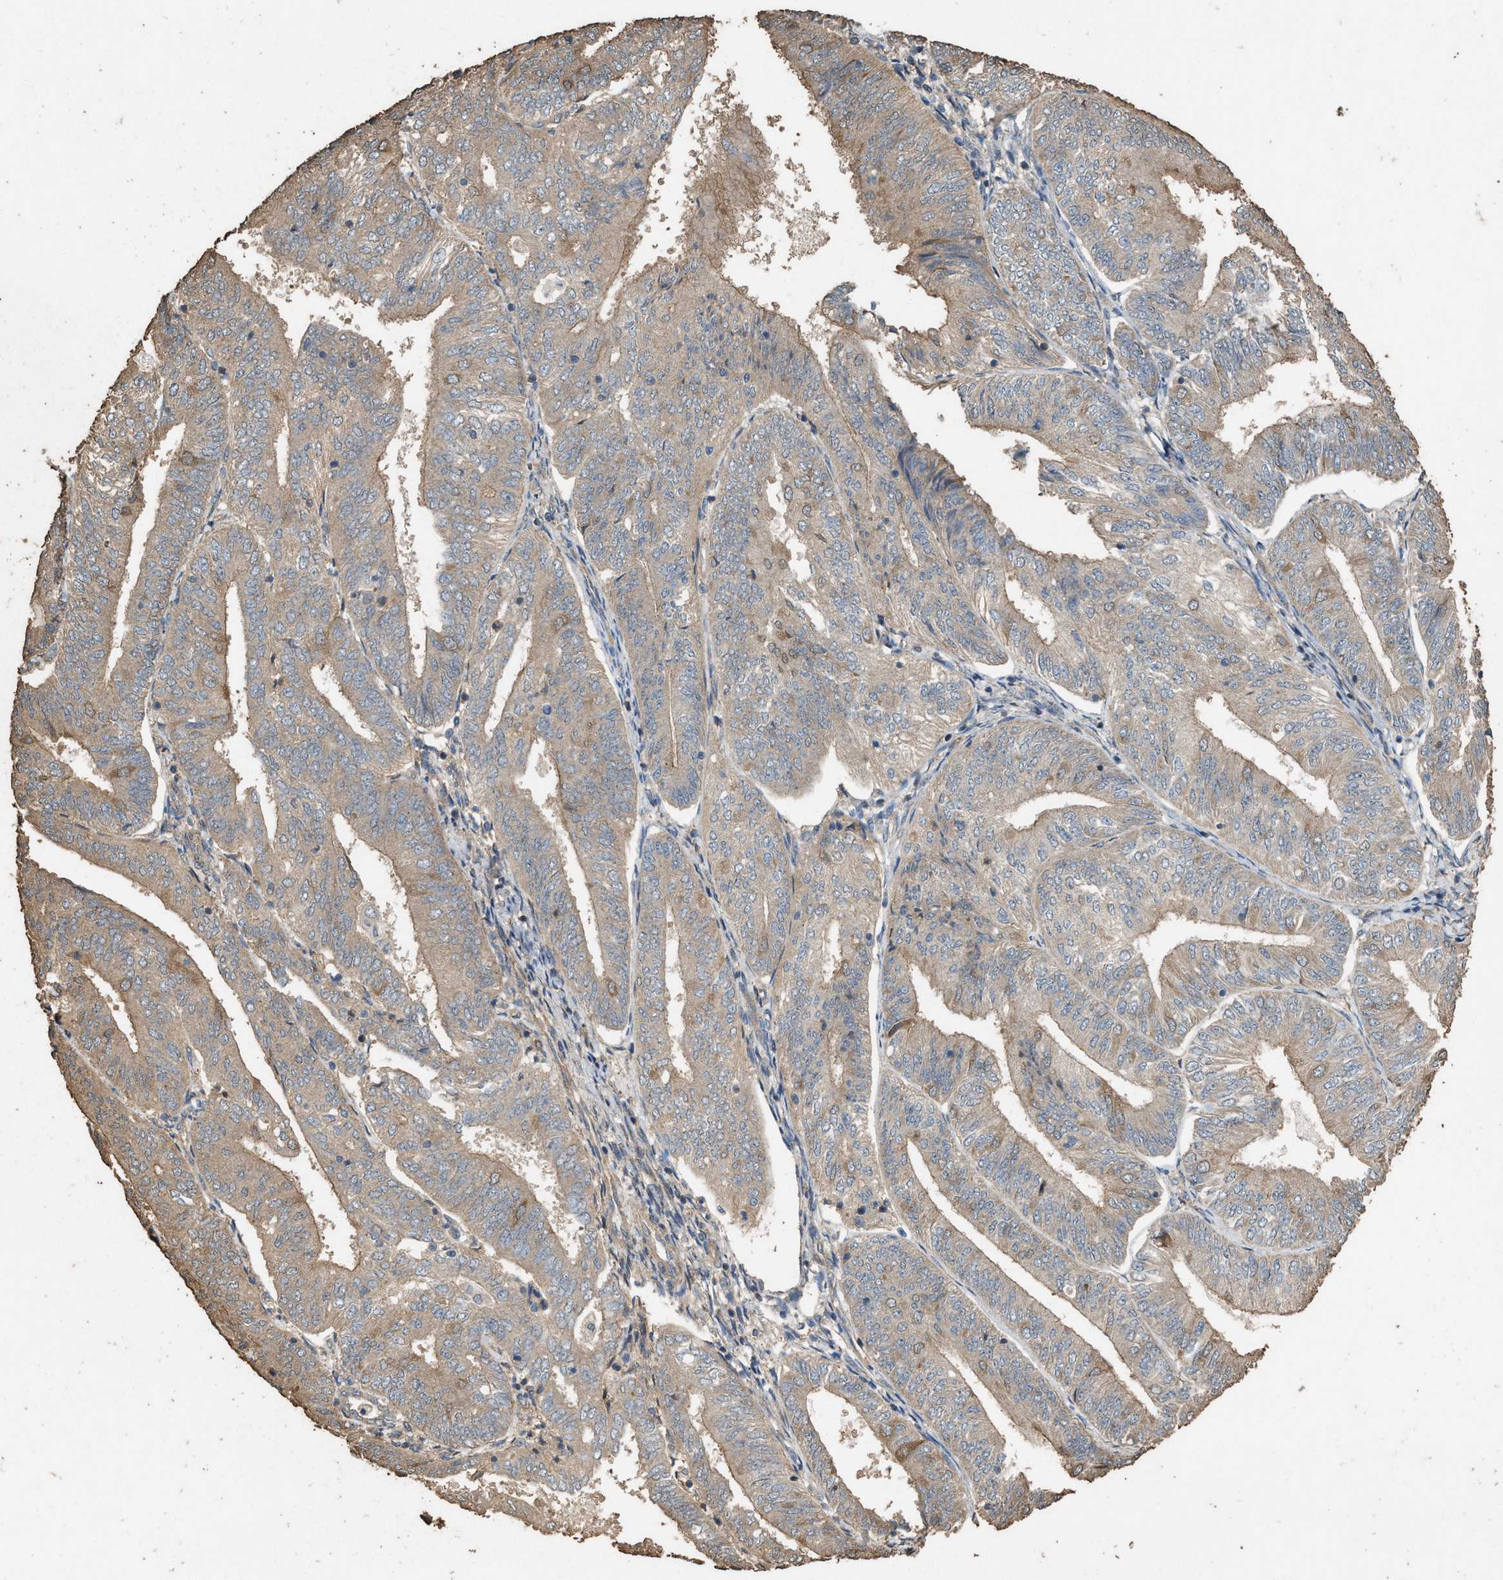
{"staining": {"intensity": "weak", "quantity": "25%-75%", "location": "cytoplasmic/membranous"}, "tissue": "endometrial cancer", "cell_type": "Tumor cells", "image_type": "cancer", "snomed": [{"axis": "morphology", "description": "Adenocarcinoma, NOS"}, {"axis": "topography", "description": "Endometrium"}], "caption": "Approximately 25%-75% of tumor cells in adenocarcinoma (endometrial) display weak cytoplasmic/membranous protein positivity as visualized by brown immunohistochemical staining.", "gene": "DCAF7", "patient": {"sex": "female", "age": 58}}